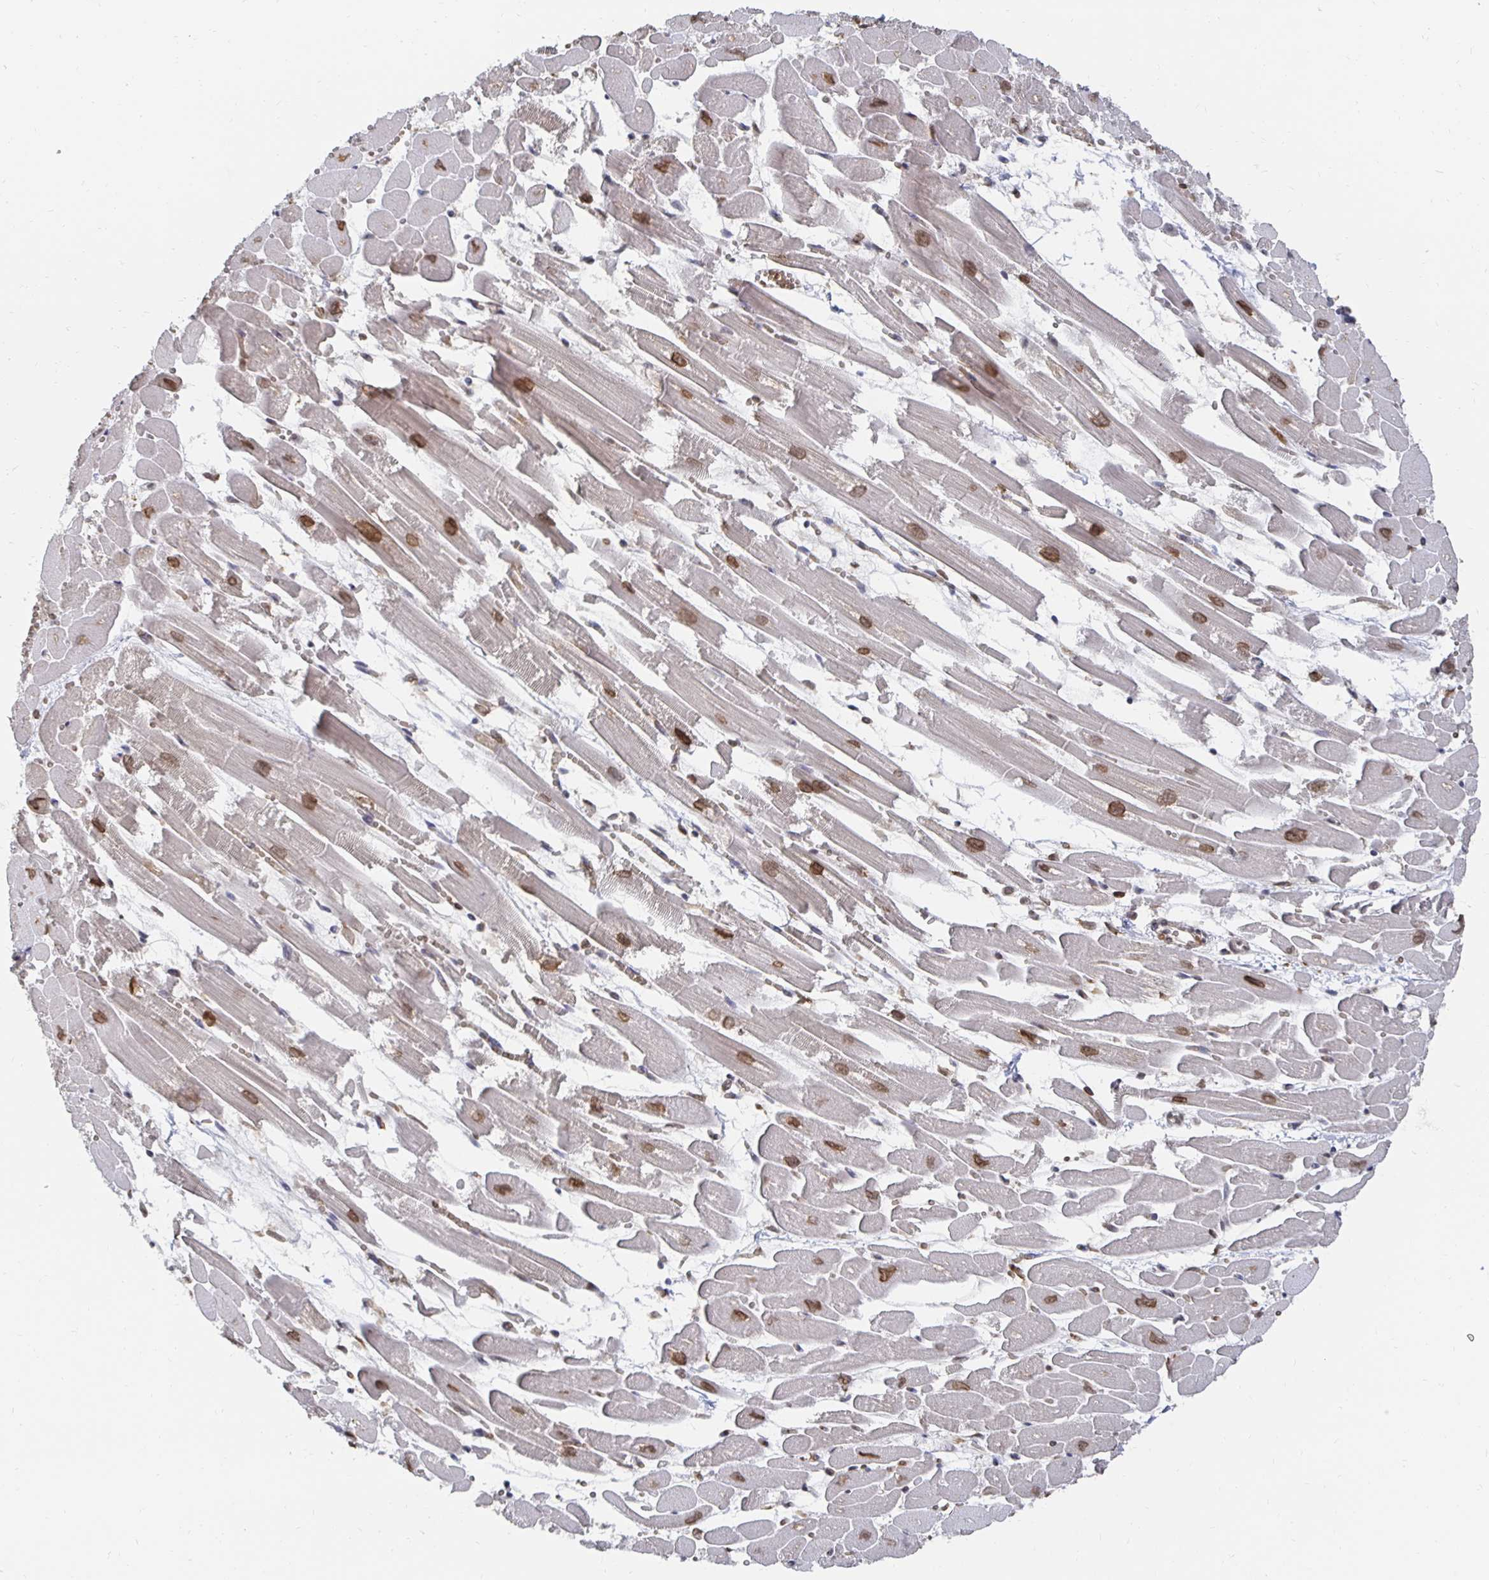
{"staining": {"intensity": "moderate", "quantity": ">75%", "location": "nuclear"}, "tissue": "heart muscle", "cell_type": "Cardiomyocytes", "image_type": "normal", "snomed": [{"axis": "morphology", "description": "Normal tissue, NOS"}, {"axis": "topography", "description": "Heart"}], "caption": "This micrograph reveals IHC staining of benign heart muscle, with medium moderate nuclear expression in about >75% of cardiomyocytes.", "gene": "GTF3C6", "patient": {"sex": "female", "age": 52}}